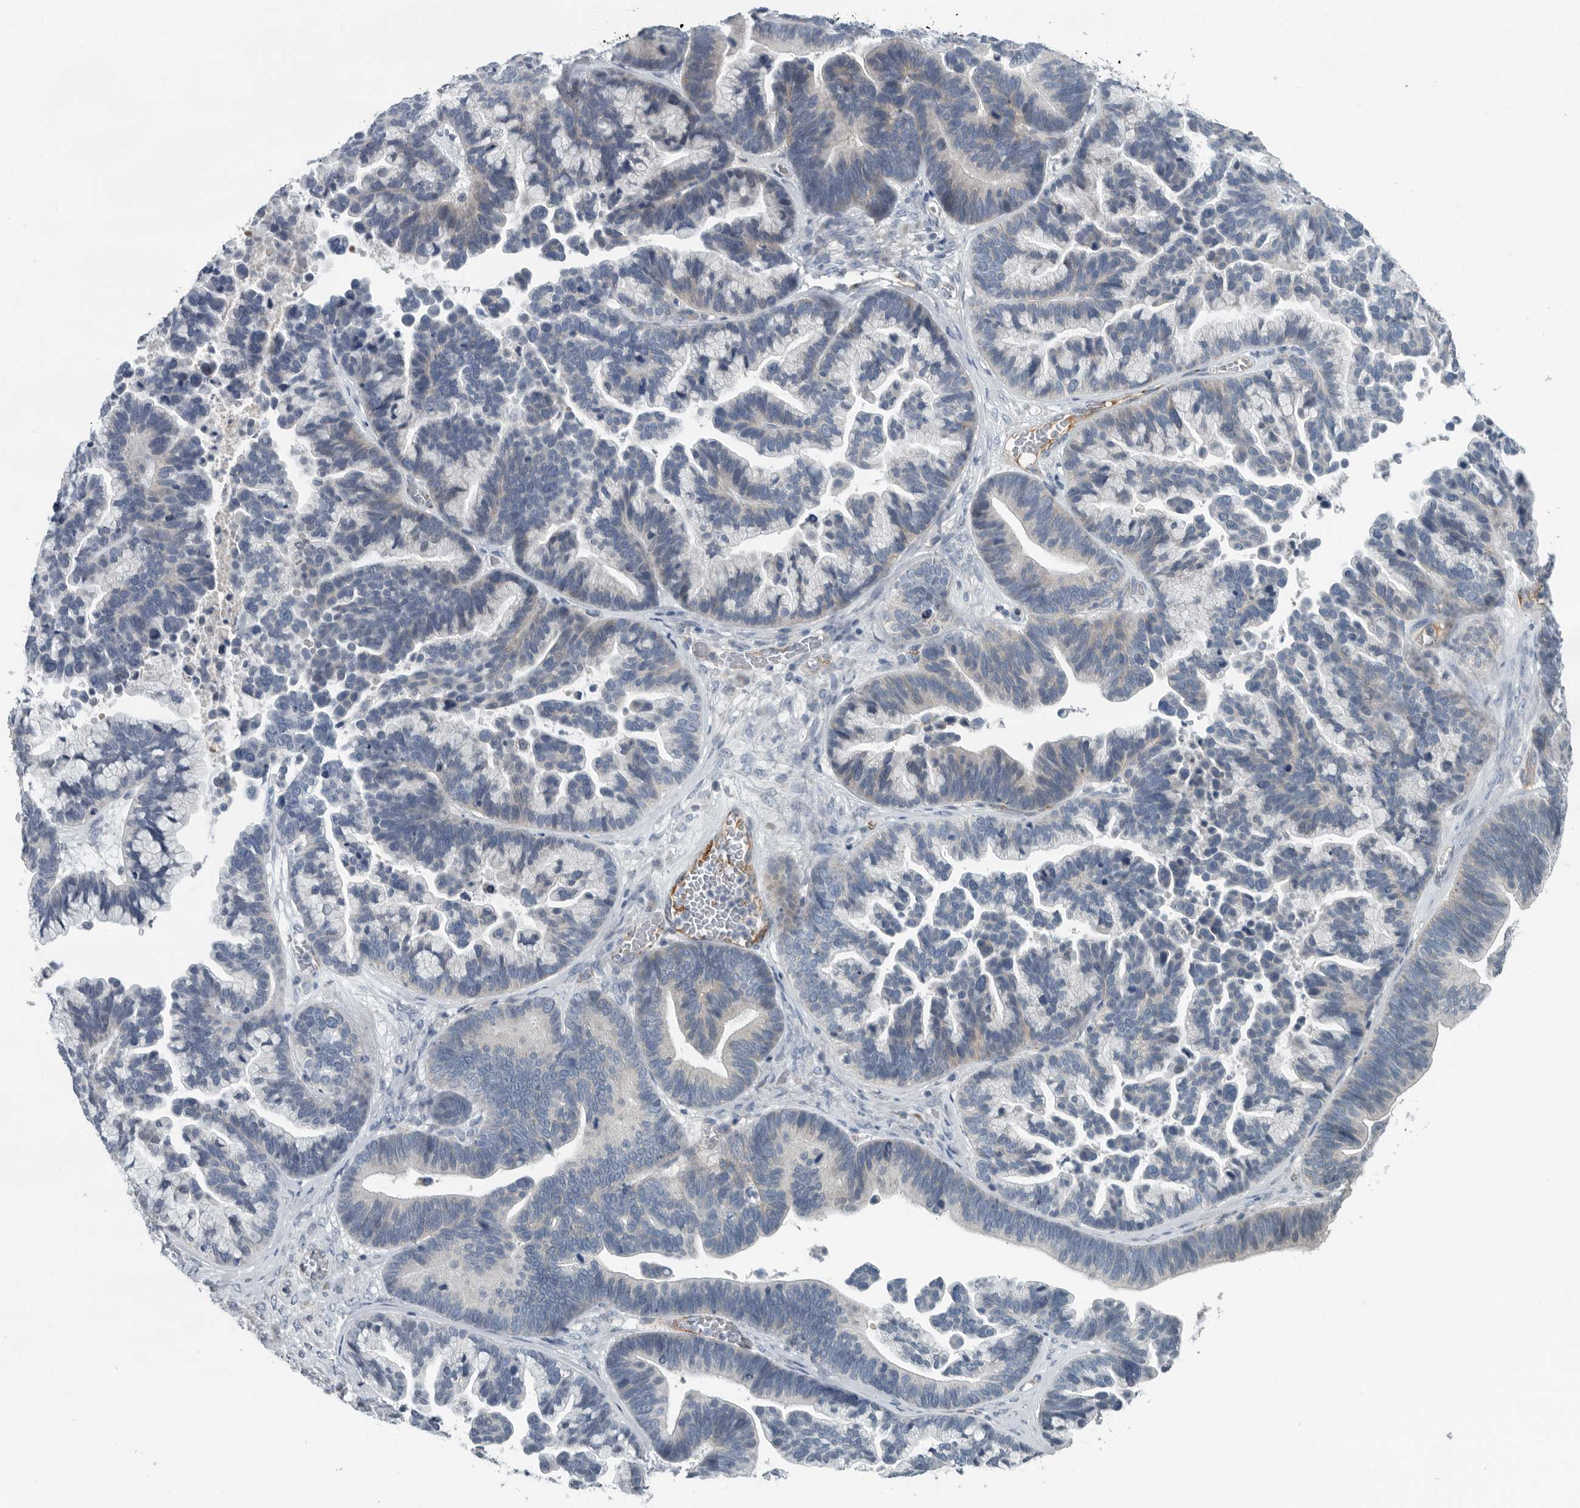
{"staining": {"intensity": "weak", "quantity": "<25%", "location": "cytoplasmic/membranous"}, "tissue": "ovarian cancer", "cell_type": "Tumor cells", "image_type": "cancer", "snomed": [{"axis": "morphology", "description": "Cystadenocarcinoma, serous, NOS"}, {"axis": "topography", "description": "Ovary"}], "caption": "High power microscopy photomicrograph of an immunohistochemistry (IHC) photomicrograph of ovarian cancer, revealing no significant staining in tumor cells.", "gene": "MPP3", "patient": {"sex": "female", "age": 56}}